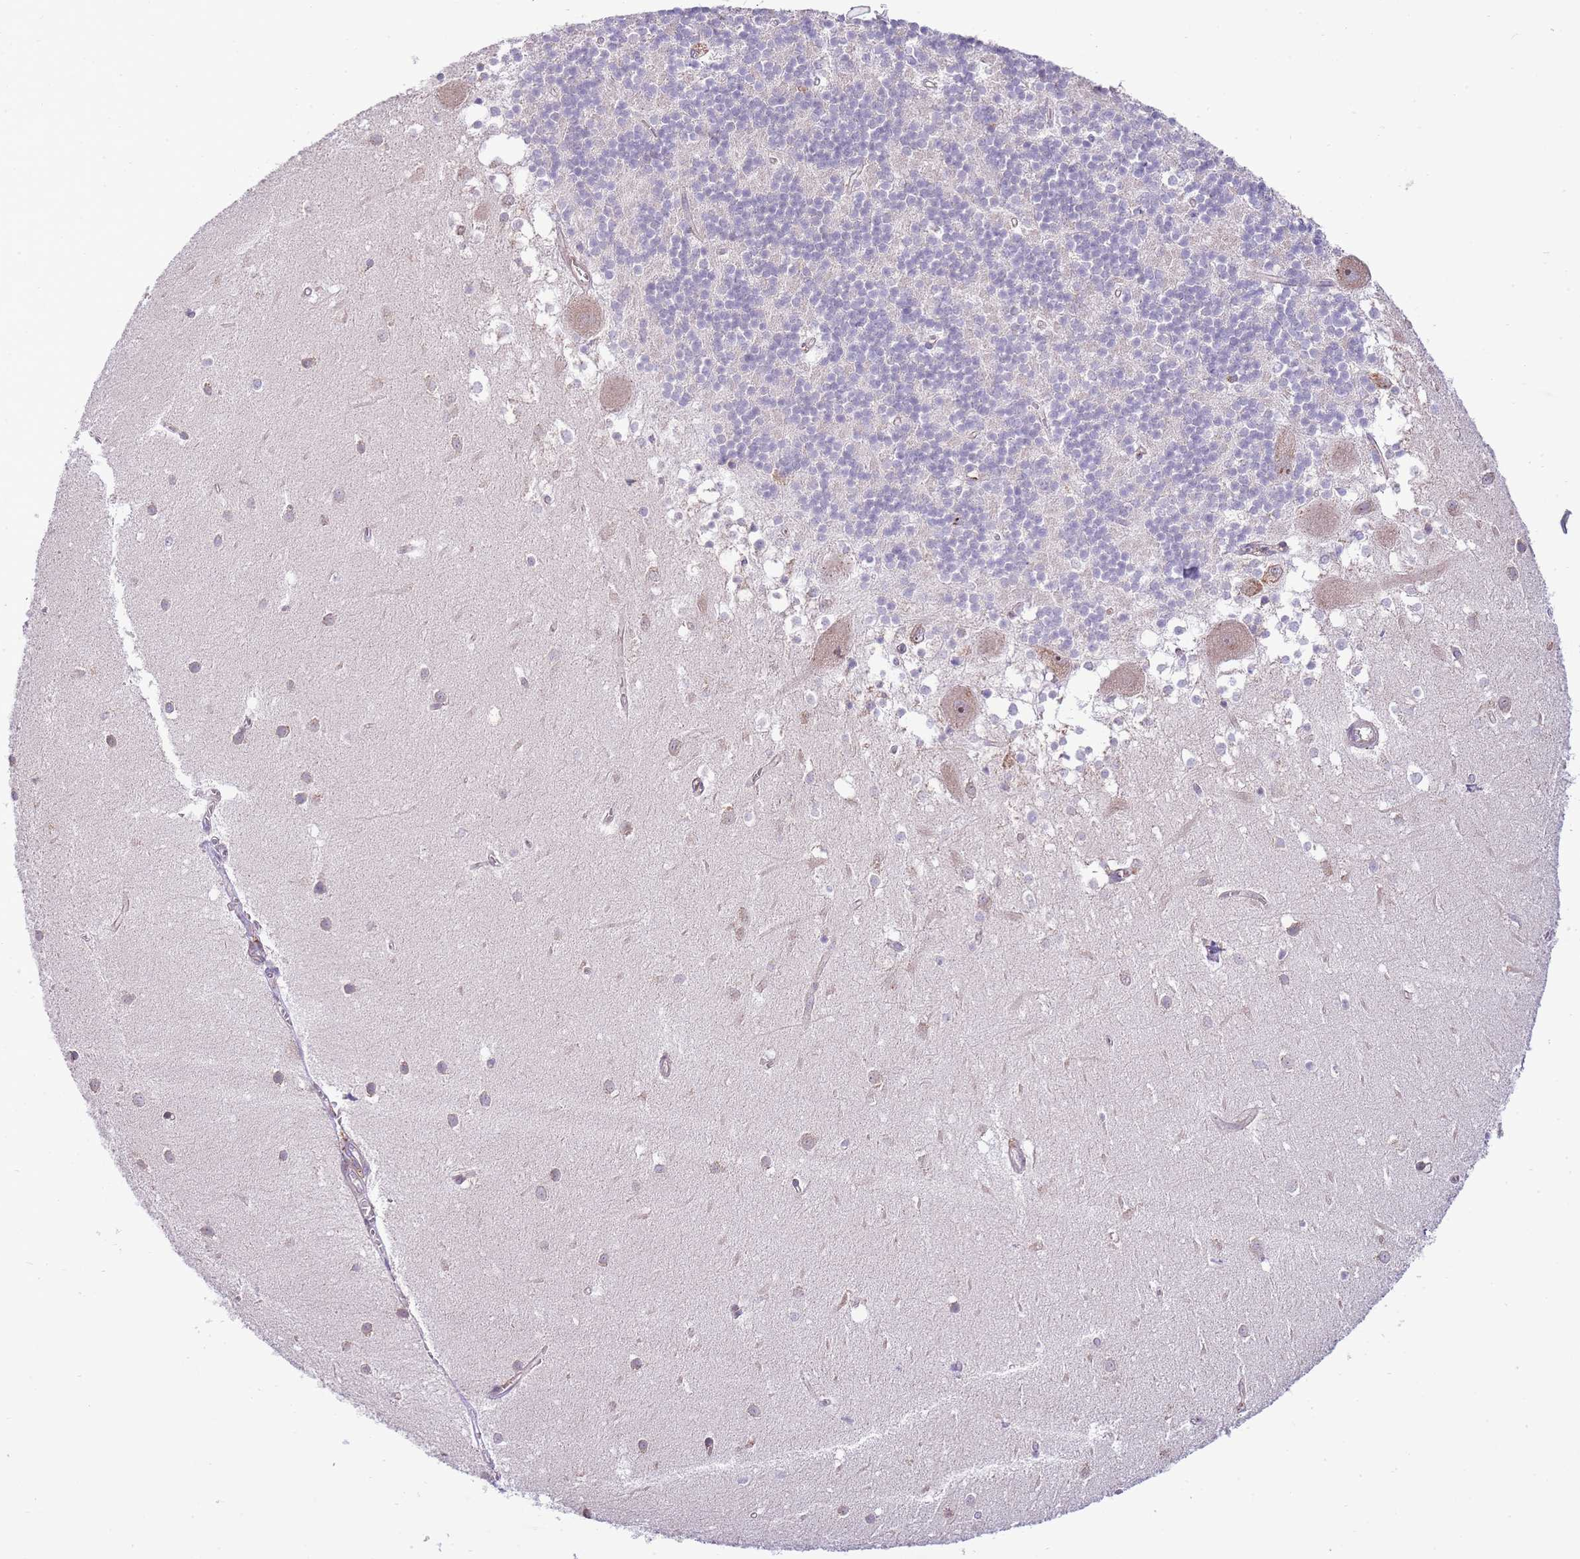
{"staining": {"intensity": "negative", "quantity": "none", "location": "none"}, "tissue": "cerebellum", "cell_type": "Cells in granular layer", "image_type": "normal", "snomed": [{"axis": "morphology", "description": "Normal tissue, NOS"}, {"axis": "topography", "description": "Cerebellum"}], "caption": "IHC of unremarkable human cerebellum shows no staining in cells in granular layer. (DAB immunohistochemistry (IHC), high magnification).", "gene": "DAND5", "patient": {"sex": "male", "age": 54}}